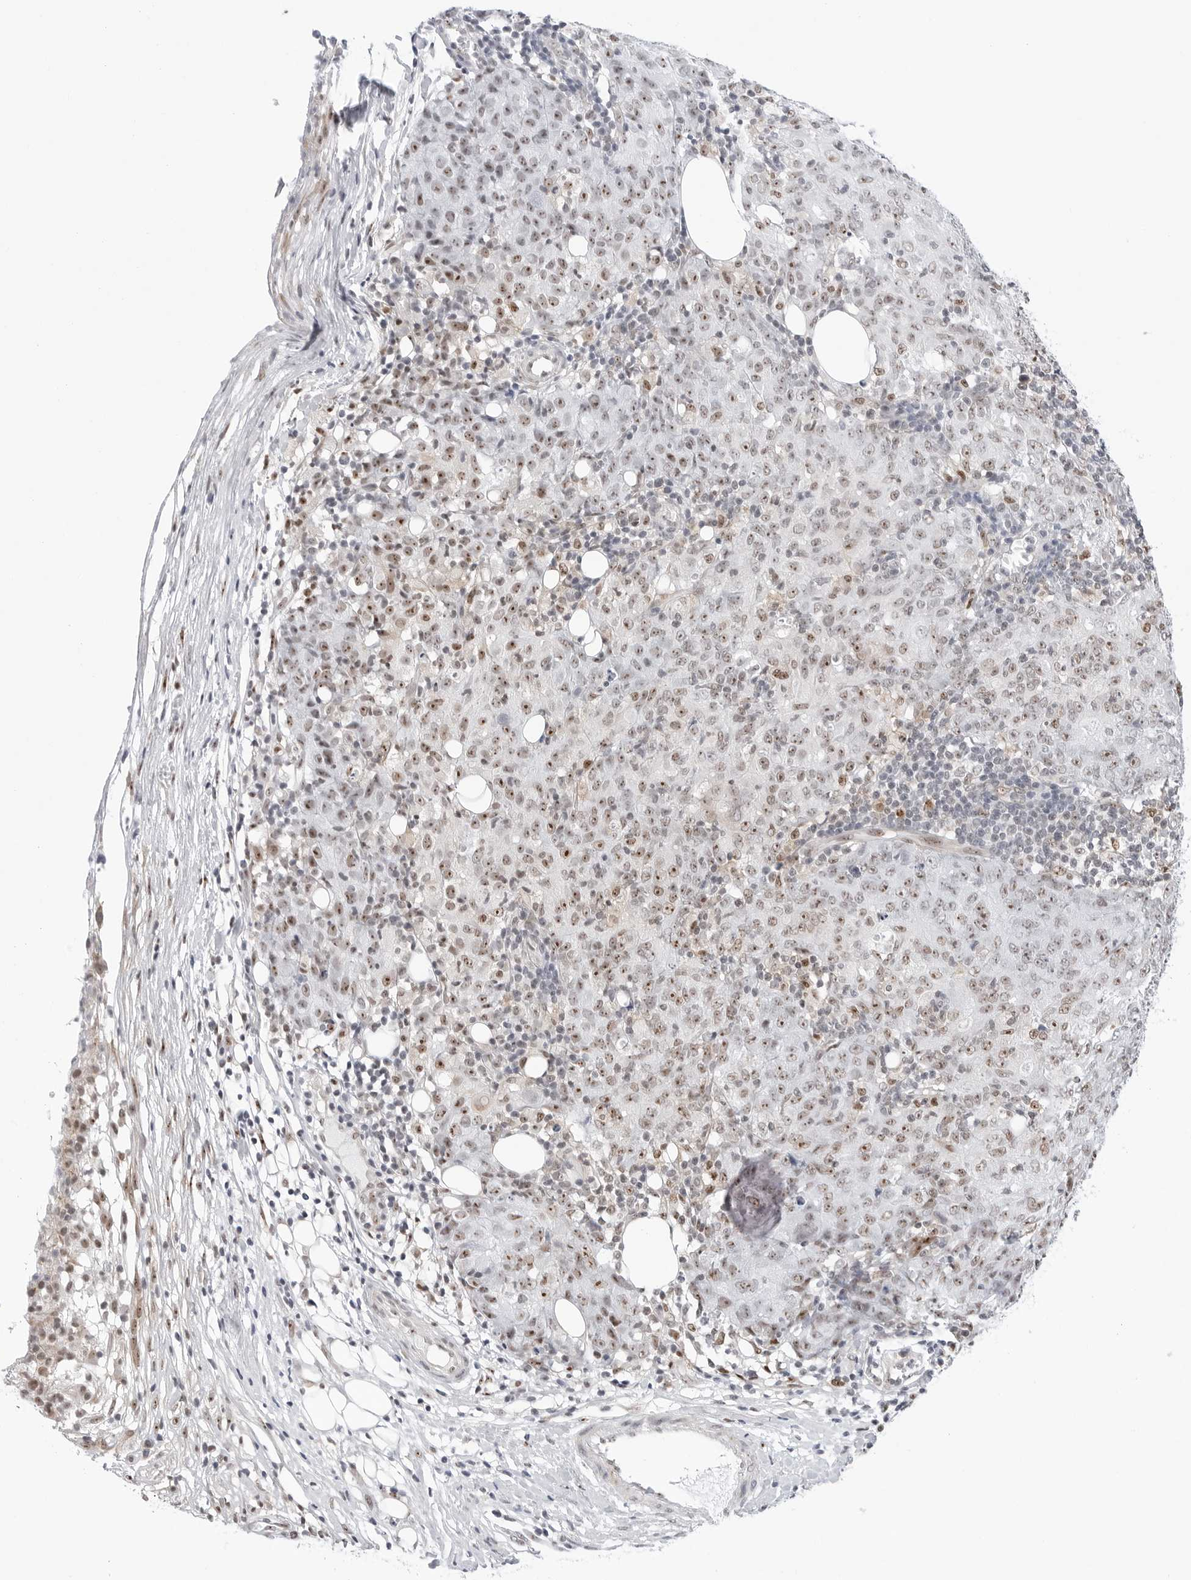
{"staining": {"intensity": "moderate", "quantity": "25%-75%", "location": "nuclear"}, "tissue": "ovarian cancer", "cell_type": "Tumor cells", "image_type": "cancer", "snomed": [{"axis": "morphology", "description": "Carcinoma, endometroid"}, {"axis": "topography", "description": "Ovary"}], "caption": "Tumor cells show moderate nuclear staining in about 25%-75% of cells in ovarian endometroid carcinoma.", "gene": "C1orf162", "patient": {"sex": "female", "age": 42}}